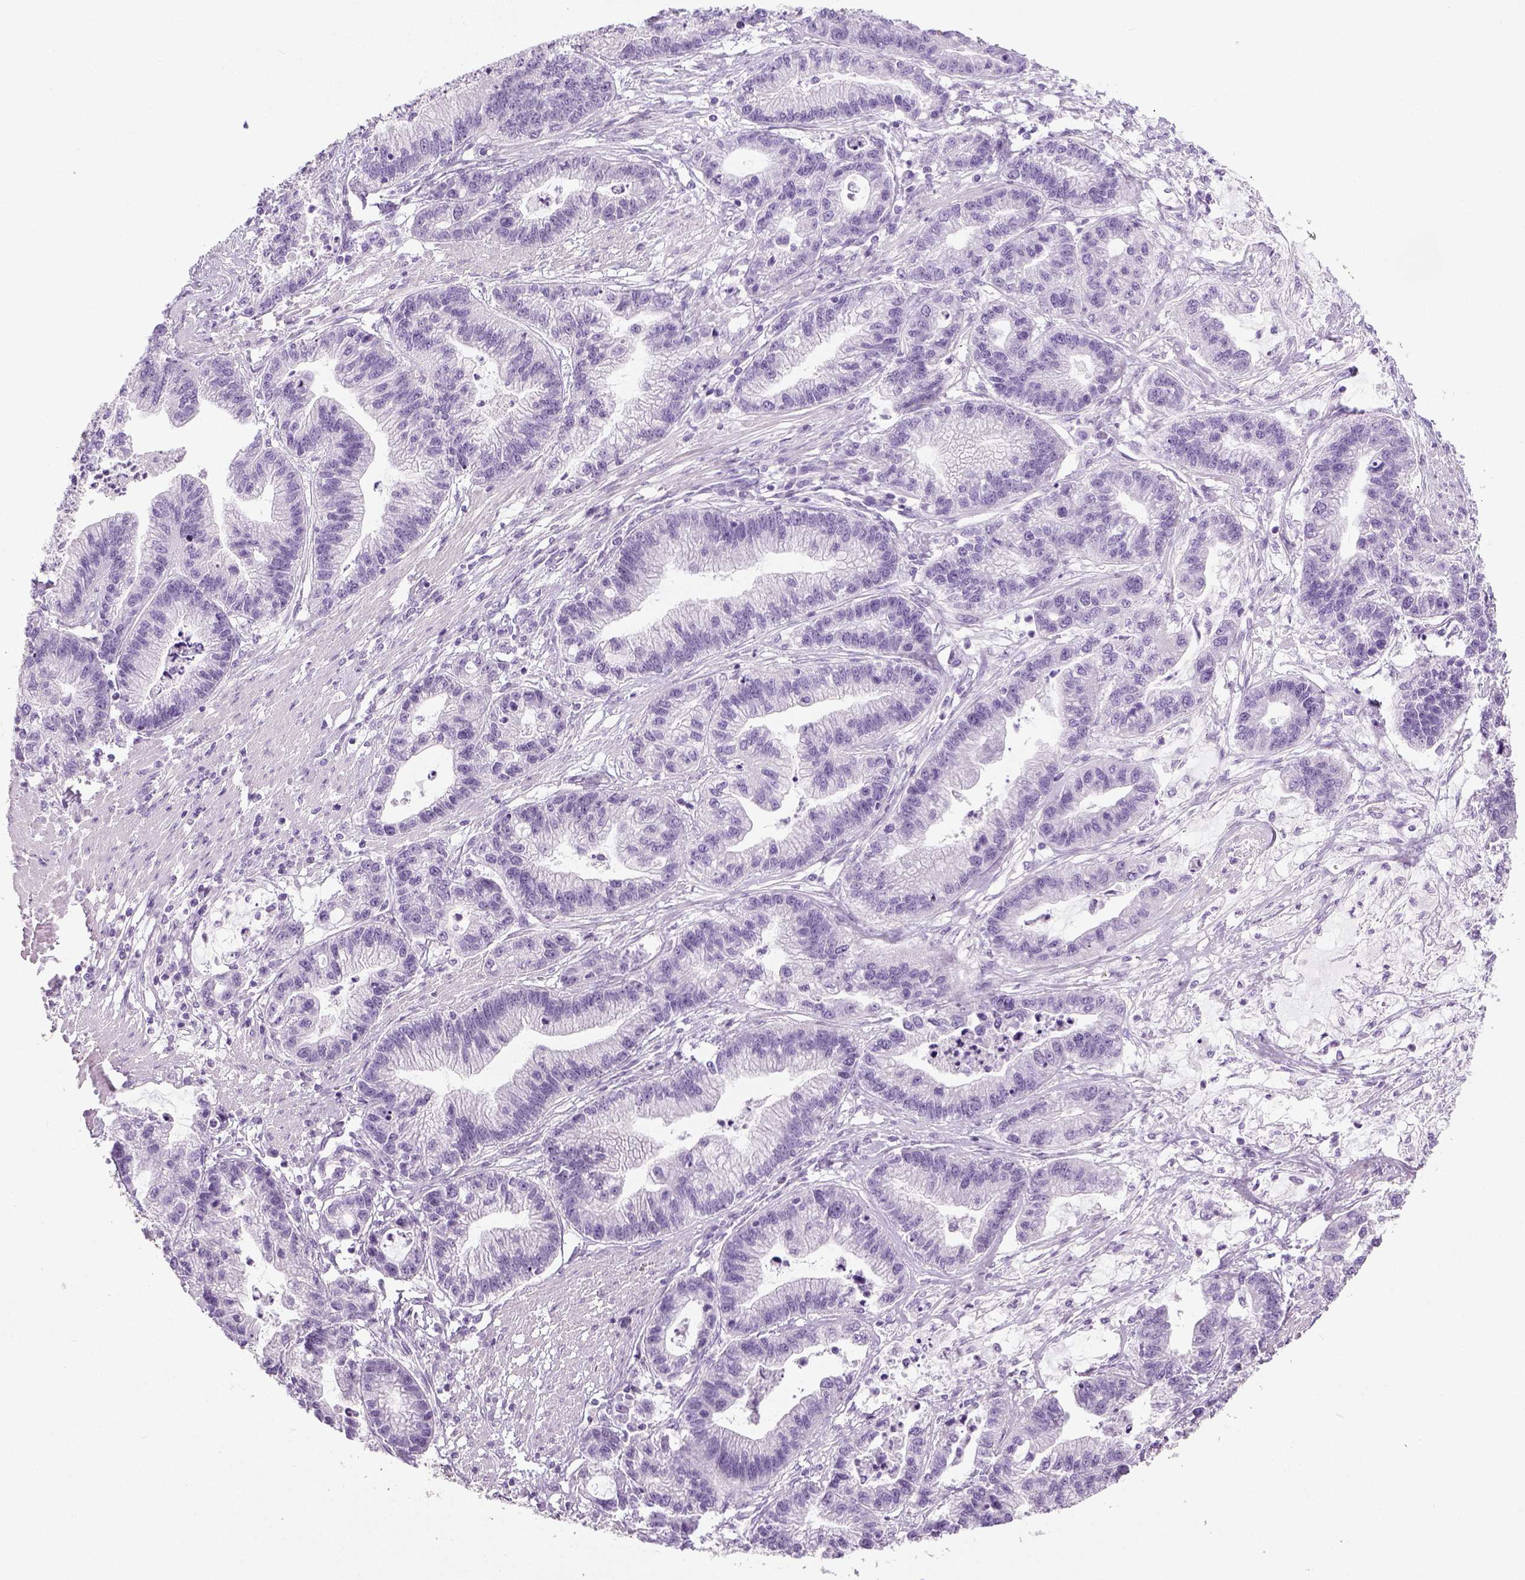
{"staining": {"intensity": "negative", "quantity": "none", "location": "none"}, "tissue": "stomach cancer", "cell_type": "Tumor cells", "image_type": "cancer", "snomed": [{"axis": "morphology", "description": "Adenocarcinoma, NOS"}, {"axis": "topography", "description": "Stomach"}], "caption": "Immunohistochemistry micrograph of neoplastic tissue: stomach cancer stained with DAB (3,3'-diaminobenzidine) shows no significant protein staining in tumor cells. (Immunohistochemistry, brightfield microscopy, high magnification).", "gene": "LGSN", "patient": {"sex": "male", "age": 83}}